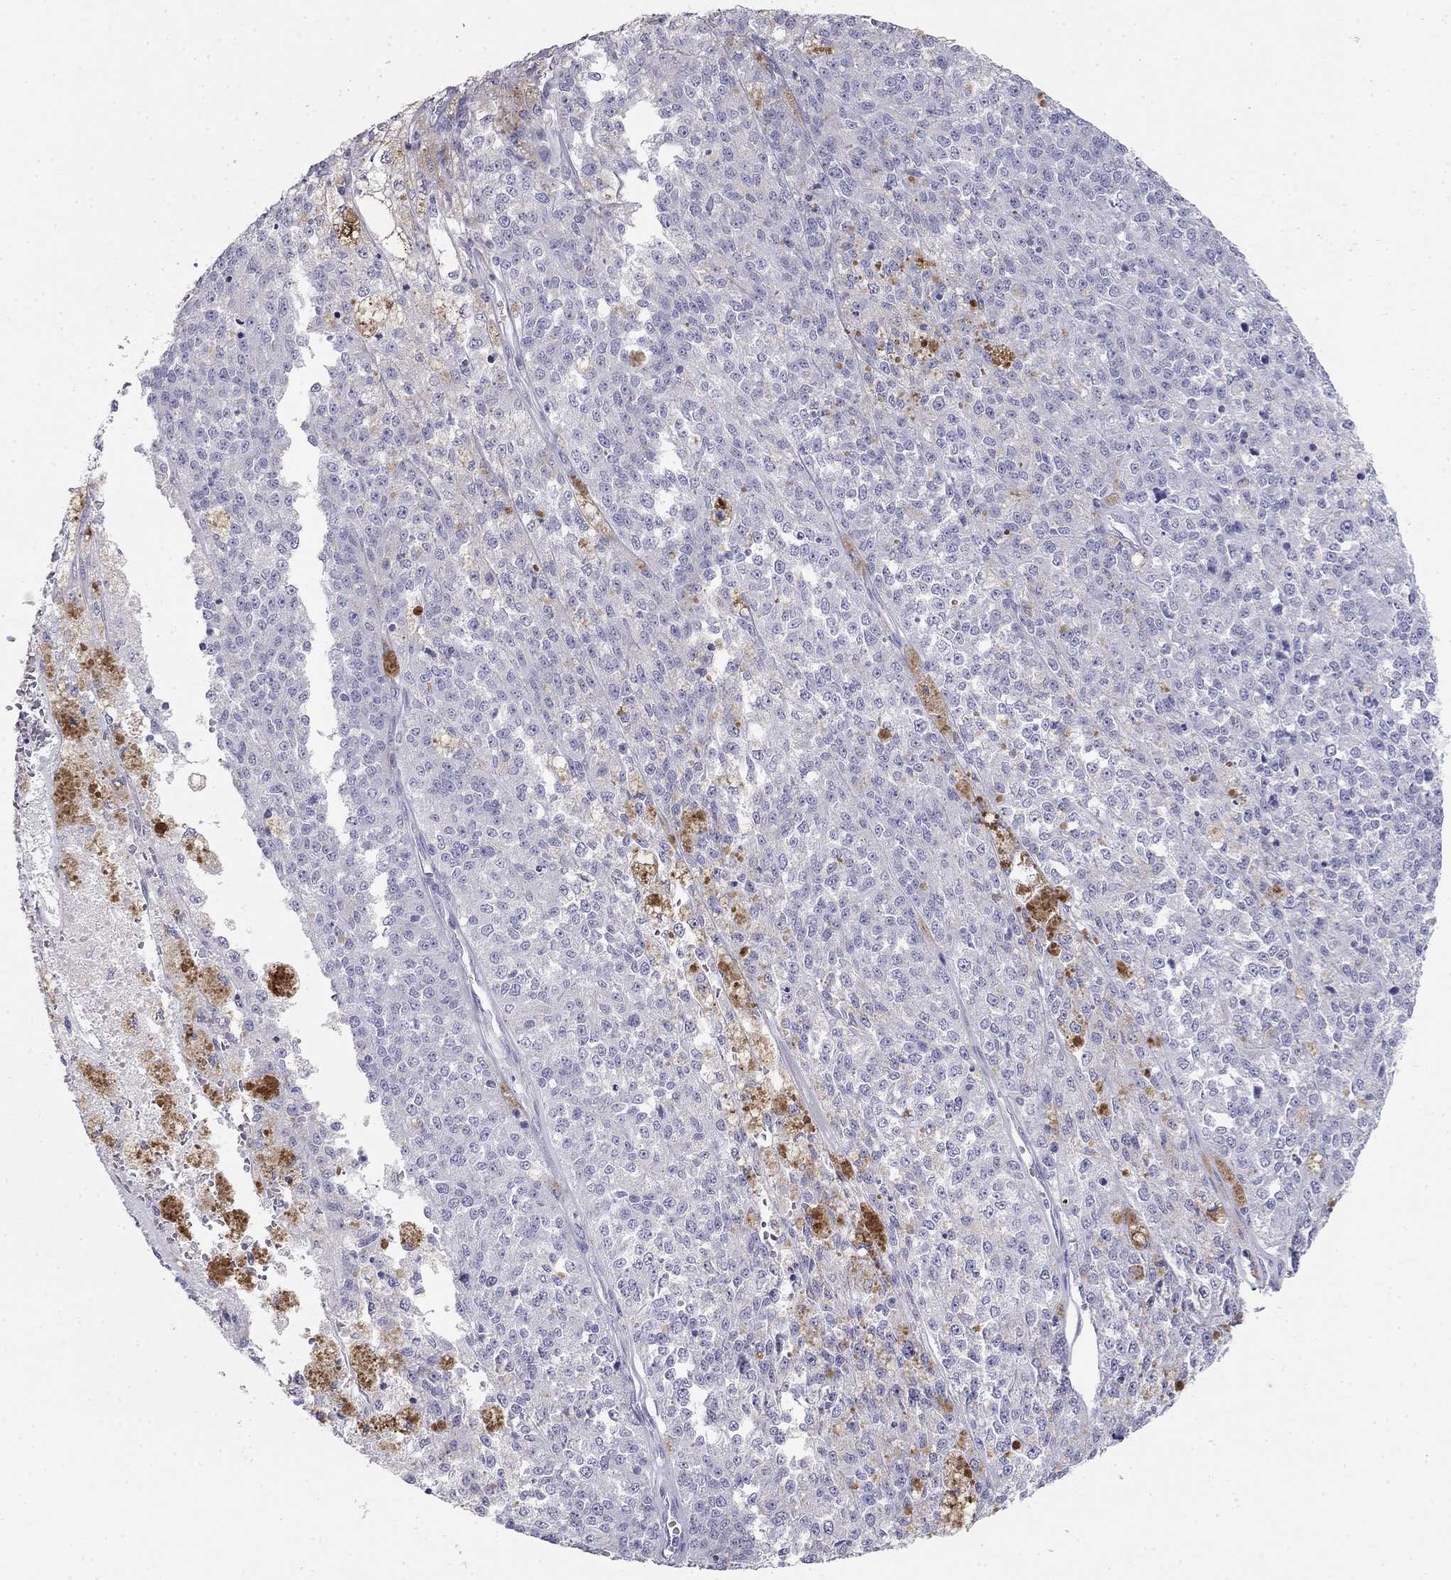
{"staining": {"intensity": "negative", "quantity": "none", "location": "none"}, "tissue": "melanoma", "cell_type": "Tumor cells", "image_type": "cancer", "snomed": [{"axis": "morphology", "description": "Malignant melanoma, Metastatic site"}, {"axis": "topography", "description": "Lymph node"}], "caption": "Melanoma was stained to show a protein in brown. There is no significant expression in tumor cells. (Brightfield microscopy of DAB immunohistochemistry (IHC) at high magnification).", "gene": "LY6H", "patient": {"sex": "female", "age": 64}}